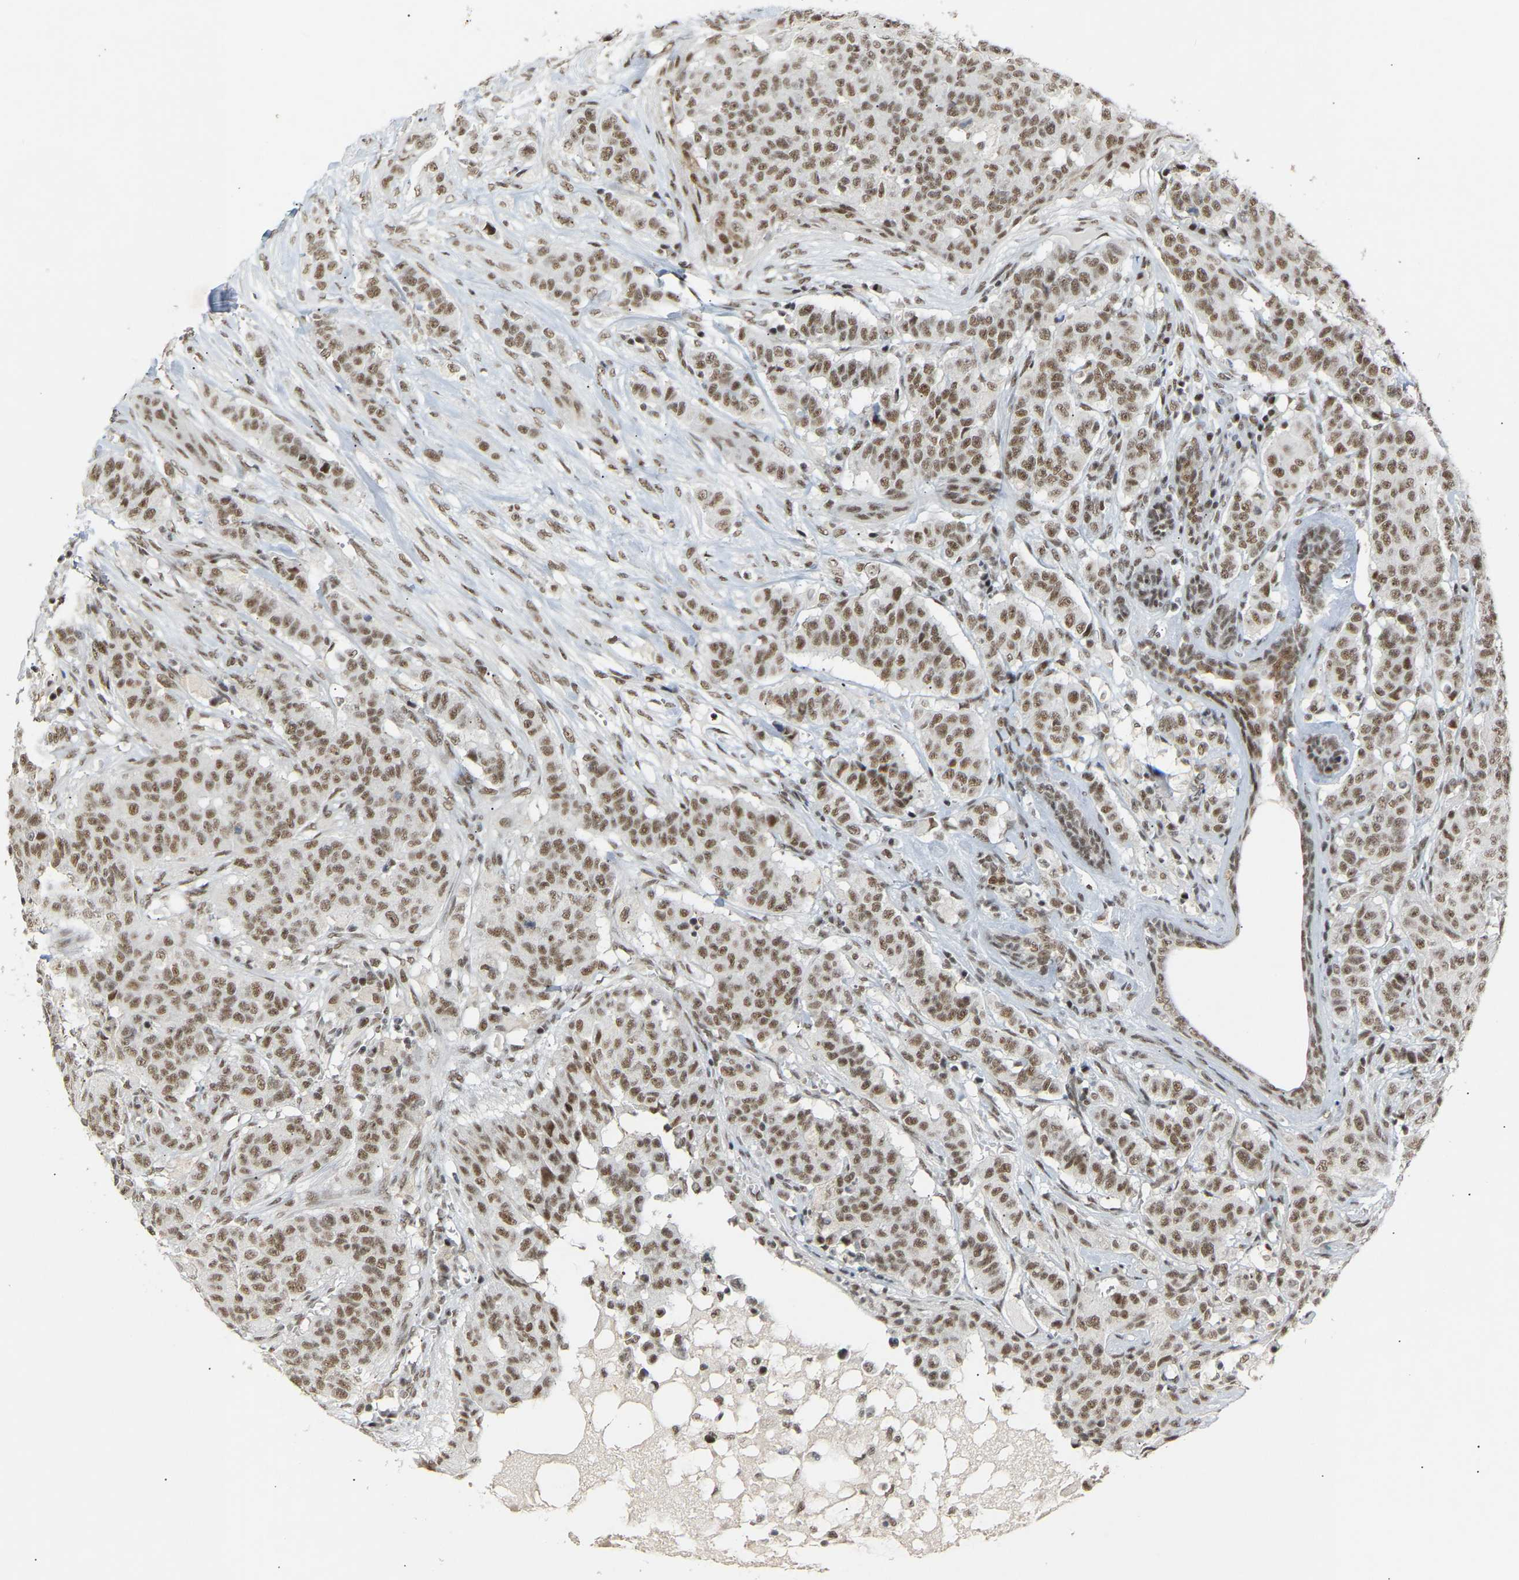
{"staining": {"intensity": "moderate", "quantity": ">75%", "location": "nuclear"}, "tissue": "breast cancer", "cell_type": "Tumor cells", "image_type": "cancer", "snomed": [{"axis": "morphology", "description": "Normal tissue, NOS"}, {"axis": "morphology", "description": "Duct carcinoma"}, {"axis": "topography", "description": "Breast"}], "caption": "Immunohistochemistry of intraductal carcinoma (breast) shows medium levels of moderate nuclear staining in about >75% of tumor cells. (IHC, brightfield microscopy, high magnification).", "gene": "NELFB", "patient": {"sex": "female", "age": 40}}